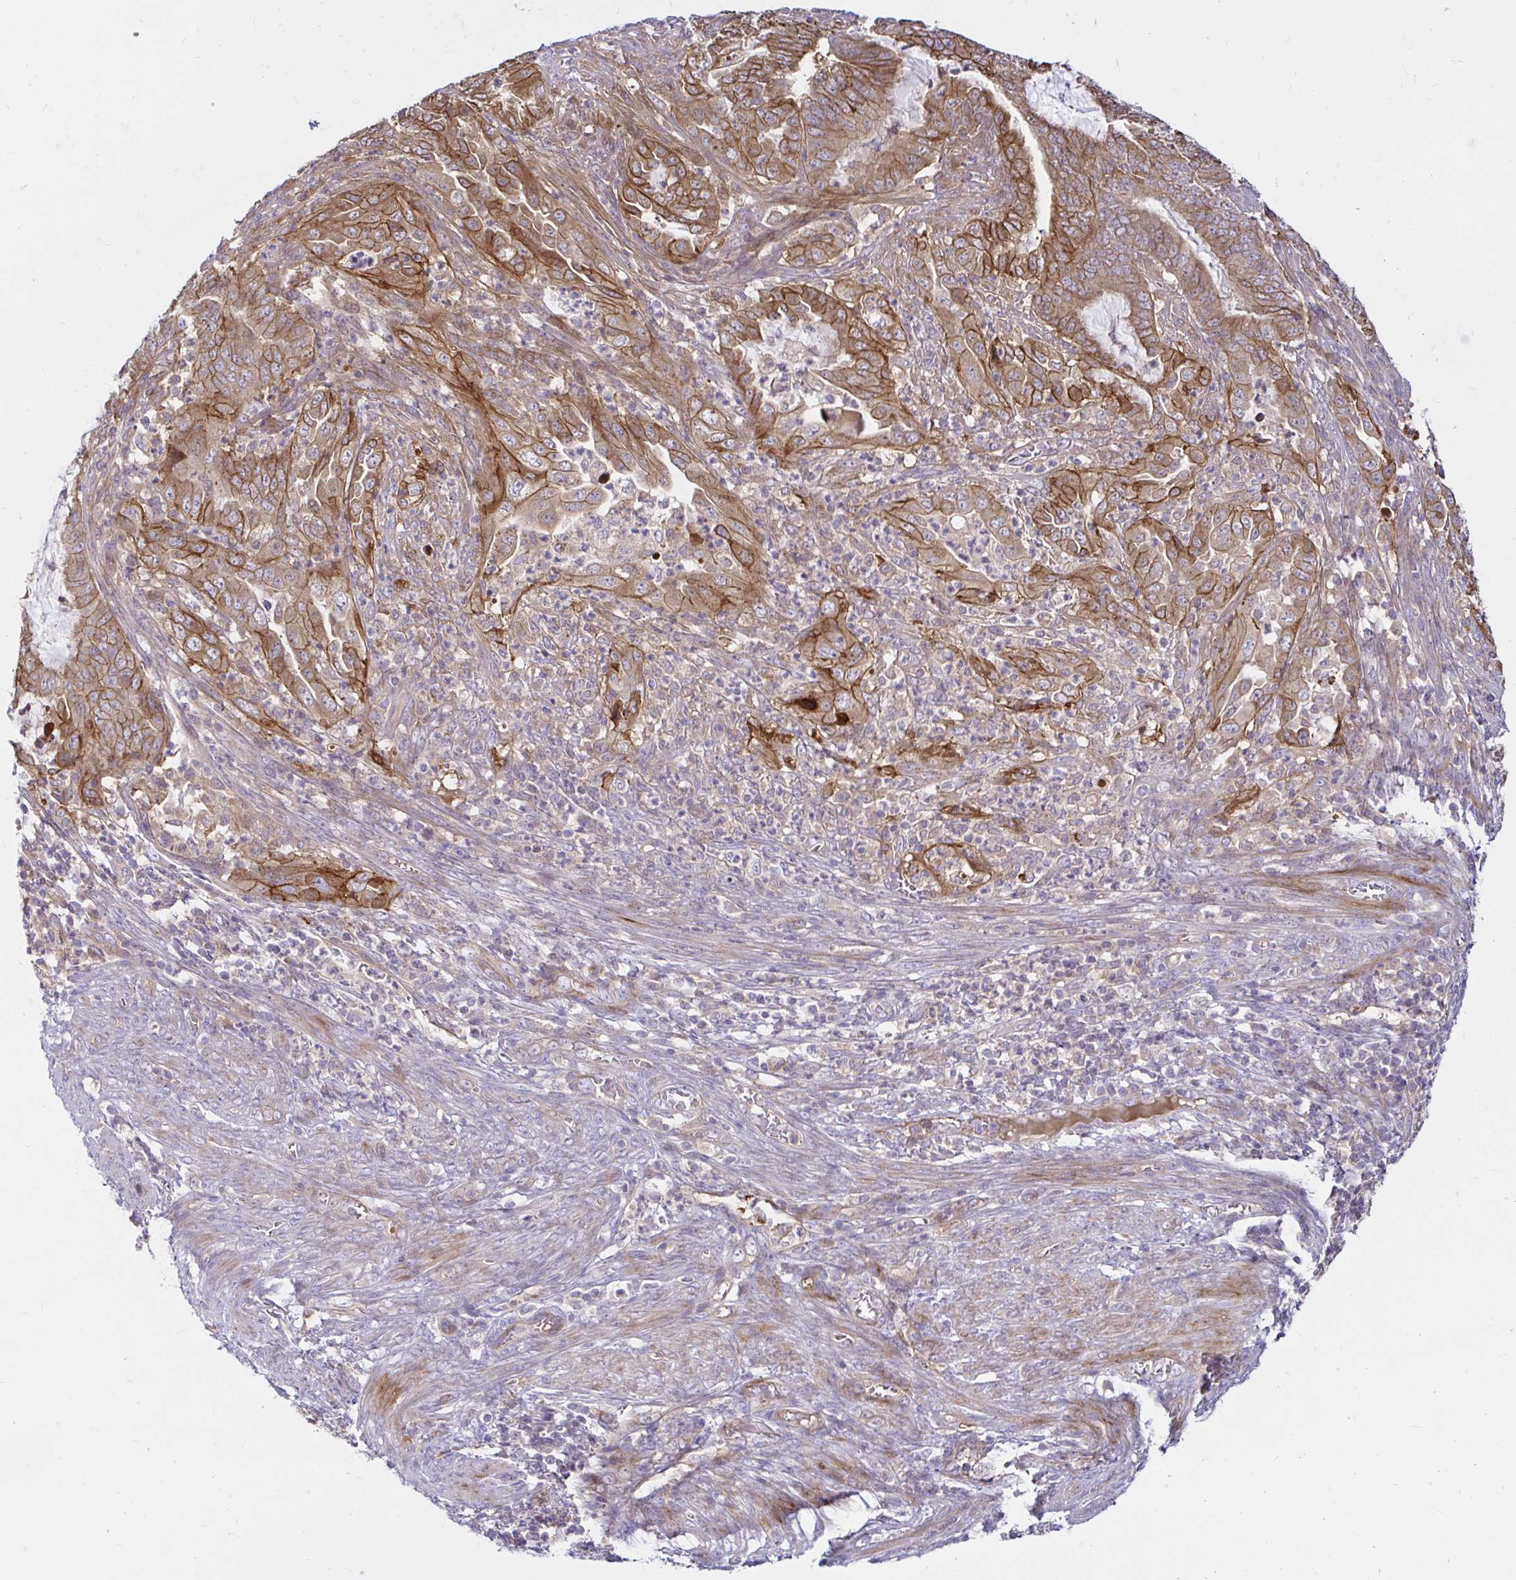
{"staining": {"intensity": "moderate", "quantity": ">75%", "location": "cytoplasmic/membranous"}, "tissue": "endometrial cancer", "cell_type": "Tumor cells", "image_type": "cancer", "snomed": [{"axis": "morphology", "description": "Adenocarcinoma, NOS"}, {"axis": "topography", "description": "Endometrium"}], "caption": "Immunohistochemistry (DAB (3,3'-diaminobenzidine)) staining of human adenocarcinoma (endometrial) reveals moderate cytoplasmic/membranous protein expression in about >75% of tumor cells.", "gene": "ITGA2", "patient": {"sex": "female", "age": 51}}